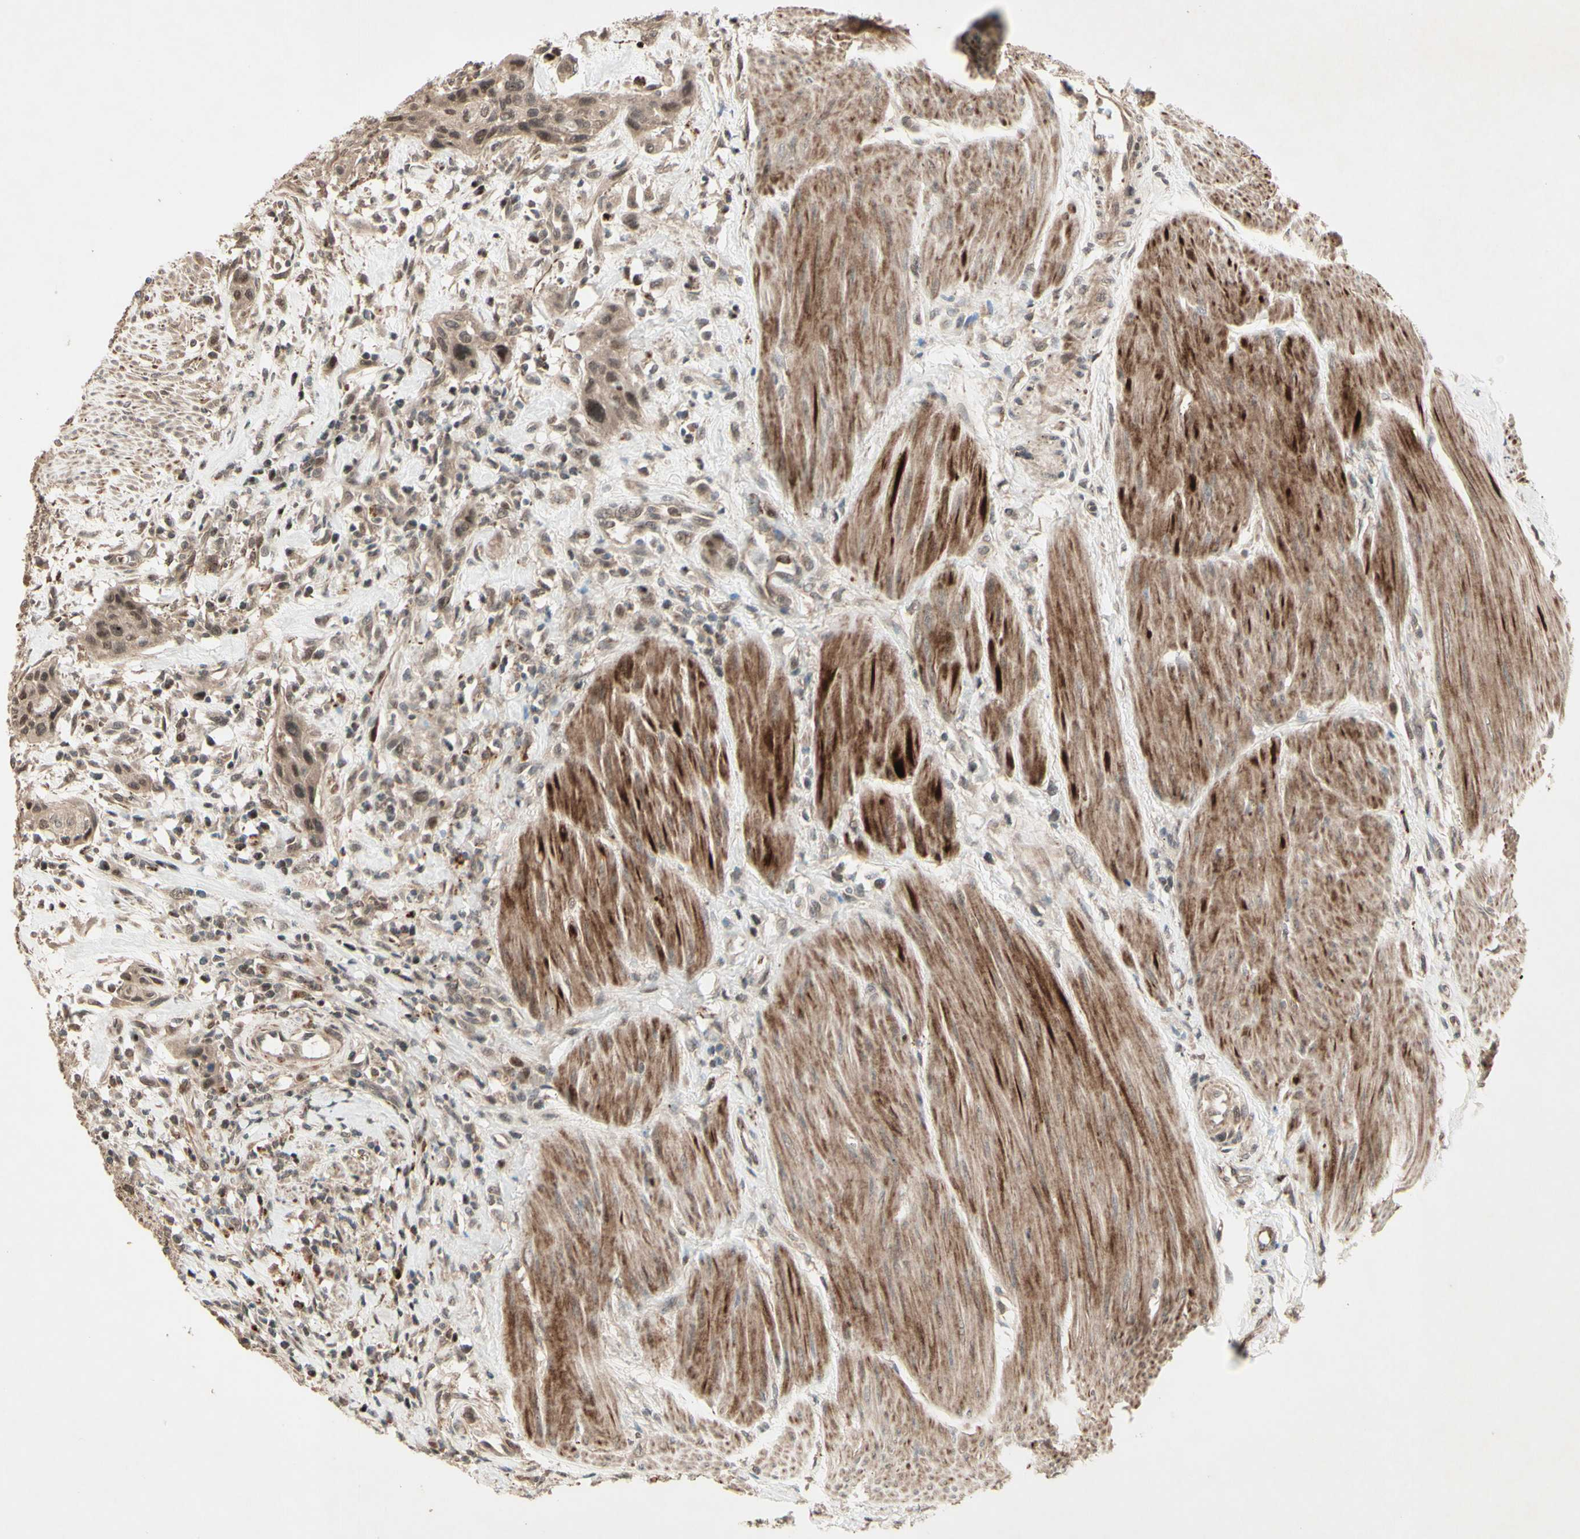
{"staining": {"intensity": "moderate", "quantity": ">75%", "location": "cytoplasmic/membranous,nuclear"}, "tissue": "urothelial cancer", "cell_type": "Tumor cells", "image_type": "cancer", "snomed": [{"axis": "morphology", "description": "Urothelial carcinoma, High grade"}, {"axis": "topography", "description": "Urinary bladder"}], "caption": "Immunohistochemical staining of human urothelial cancer demonstrates medium levels of moderate cytoplasmic/membranous and nuclear protein staining in approximately >75% of tumor cells.", "gene": "MLF2", "patient": {"sex": "male", "age": 35}}